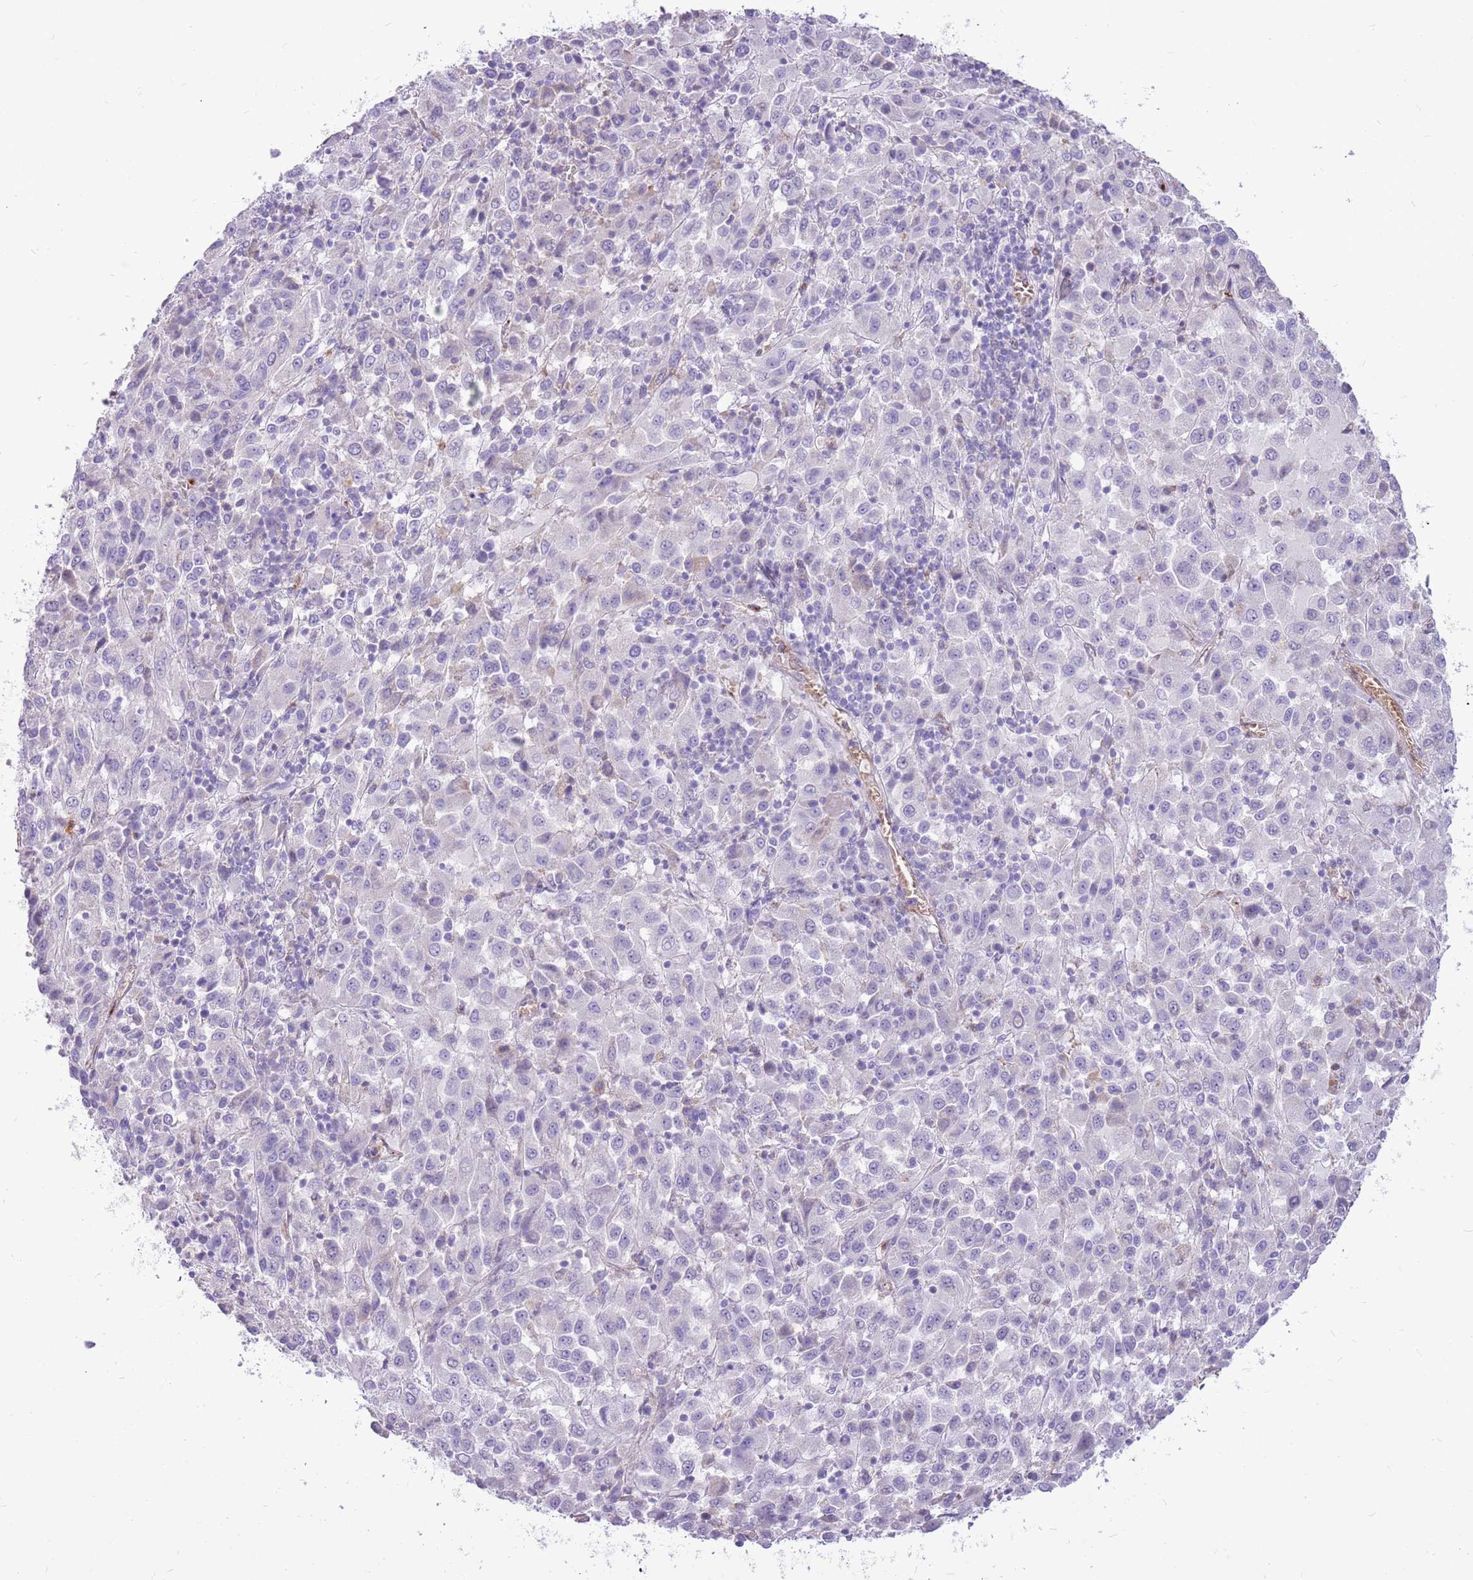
{"staining": {"intensity": "negative", "quantity": "none", "location": "none"}, "tissue": "melanoma", "cell_type": "Tumor cells", "image_type": "cancer", "snomed": [{"axis": "morphology", "description": "Malignant melanoma, Metastatic site"}, {"axis": "topography", "description": "Lung"}], "caption": "Tumor cells show no significant protein positivity in melanoma.", "gene": "PCNX1", "patient": {"sex": "male", "age": 64}}